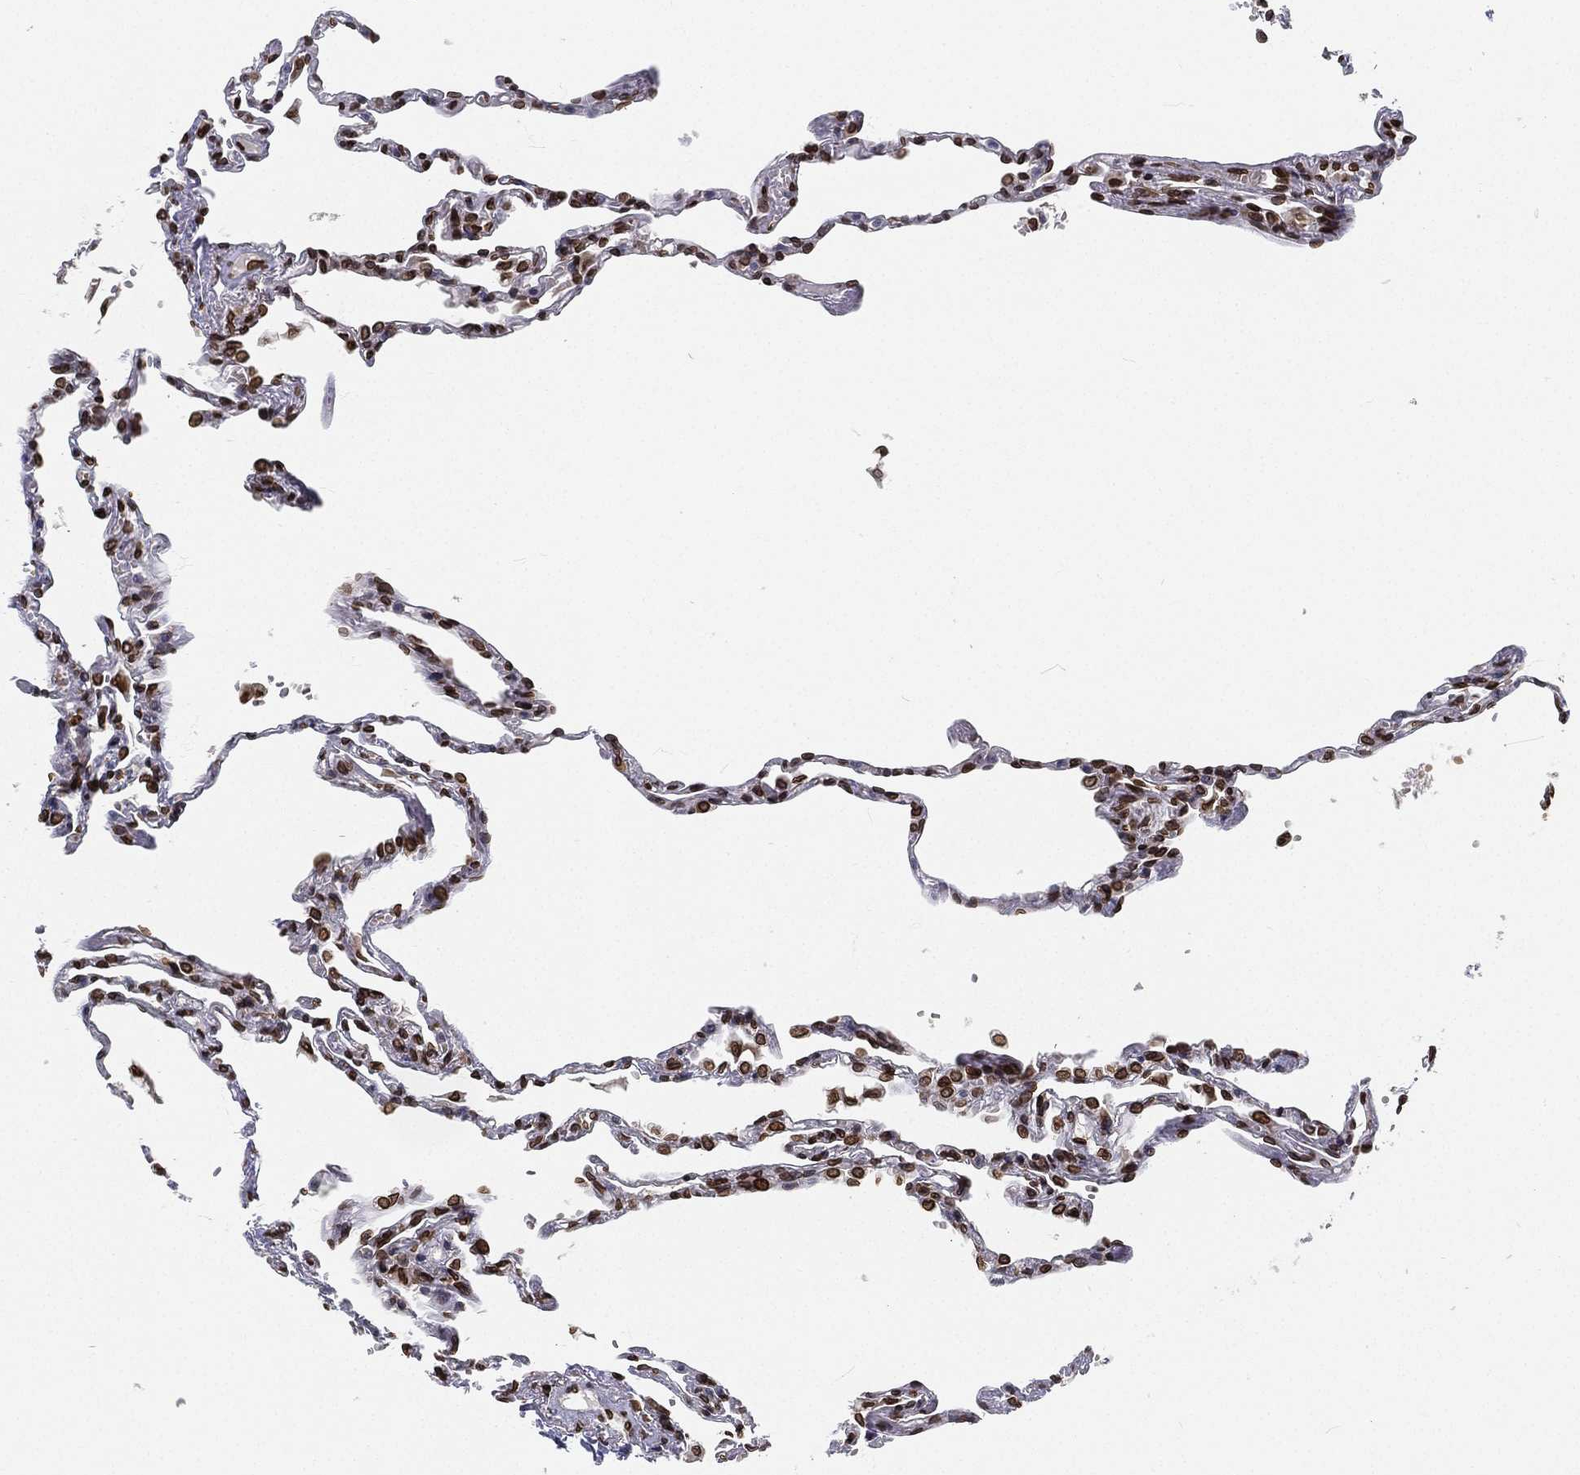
{"staining": {"intensity": "strong", "quantity": ">75%", "location": "nuclear"}, "tissue": "lung", "cell_type": "Alveolar cells", "image_type": "normal", "snomed": [{"axis": "morphology", "description": "Normal tissue, NOS"}, {"axis": "topography", "description": "Lung"}], "caption": "The histopathology image demonstrates a brown stain indicating the presence of a protein in the nuclear of alveolar cells in lung.", "gene": "PALB2", "patient": {"sex": "male", "age": 78}}